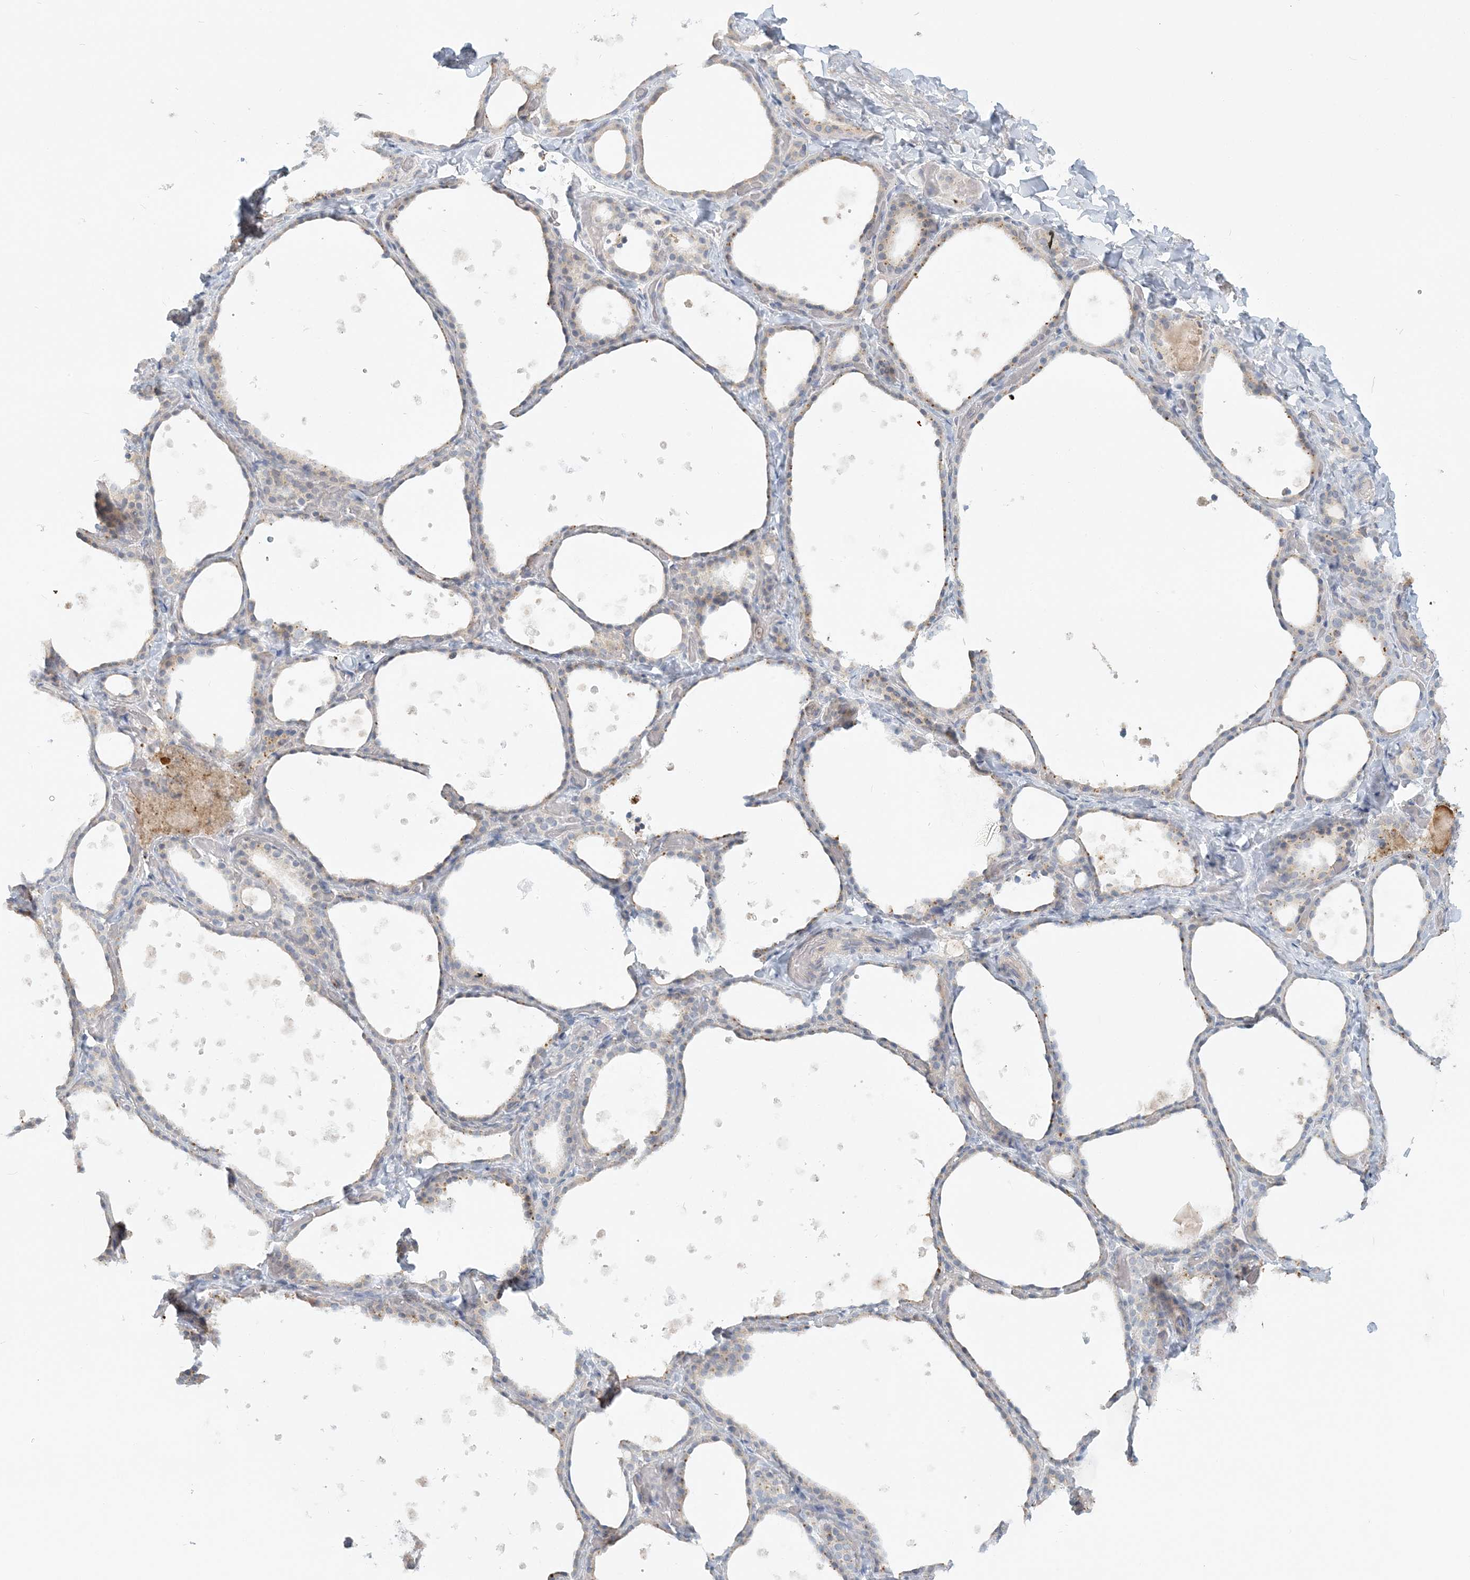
{"staining": {"intensity": "weak", "quantity": "25%-75%", "location": "cytoplasmic/membranous"}, "tissue": "thyroid gland", "cell_type": "Glandular cells", "image_type": "normal", "snomed": [{"axis": "morphology", "description": "Normal tissue, NOS"}, {"axis": "topography", "description": "Thyroid gland"}], "caption": "Immunohistochemical staining of normal thyroid gland demonstrates low levels of weak cytoplasmic/membranous positivity in approximately 25%-75% of glandular cells.", "gene": "NAA11", "patient": {"sex": "female", "age": 44}}